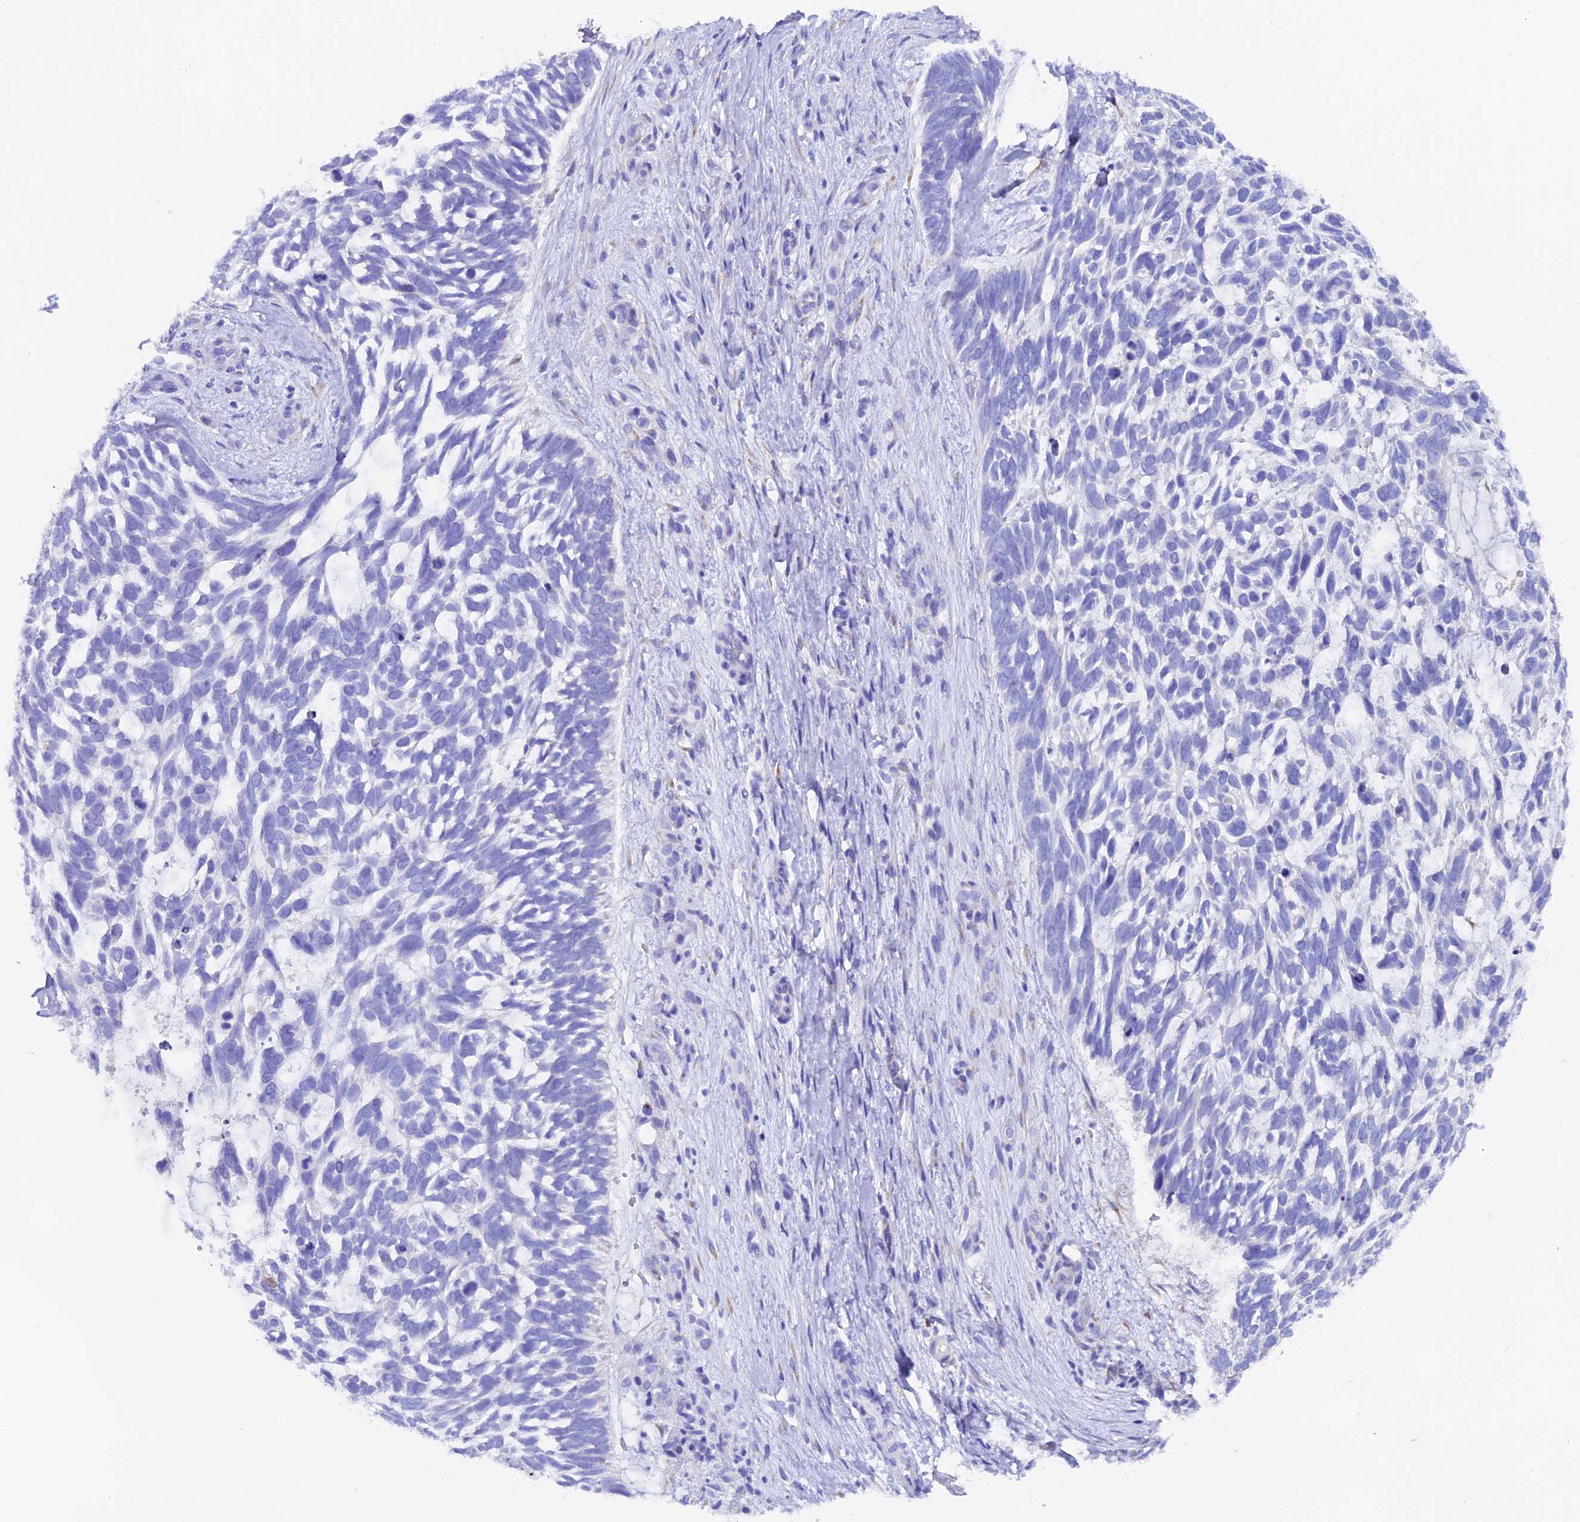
{"staining": {"intensity": "negative", "quantity": "none", "location": "none"}, "tissue": "skin cancer", "cell_type": "Tumor cells", "image_type": "cancer", "snomed": [{"axis": "morphology", "description": "Basal cell carcinoma"}, {"axis": "topography", "description": "Skin"}], "caption": "DAB immunohistochemical staining of basal cell carcinoma (skin) shows no significant staining in tumor cells.", "gene": "FKBP11", "patient": {"sex": "male", "age": 88}}